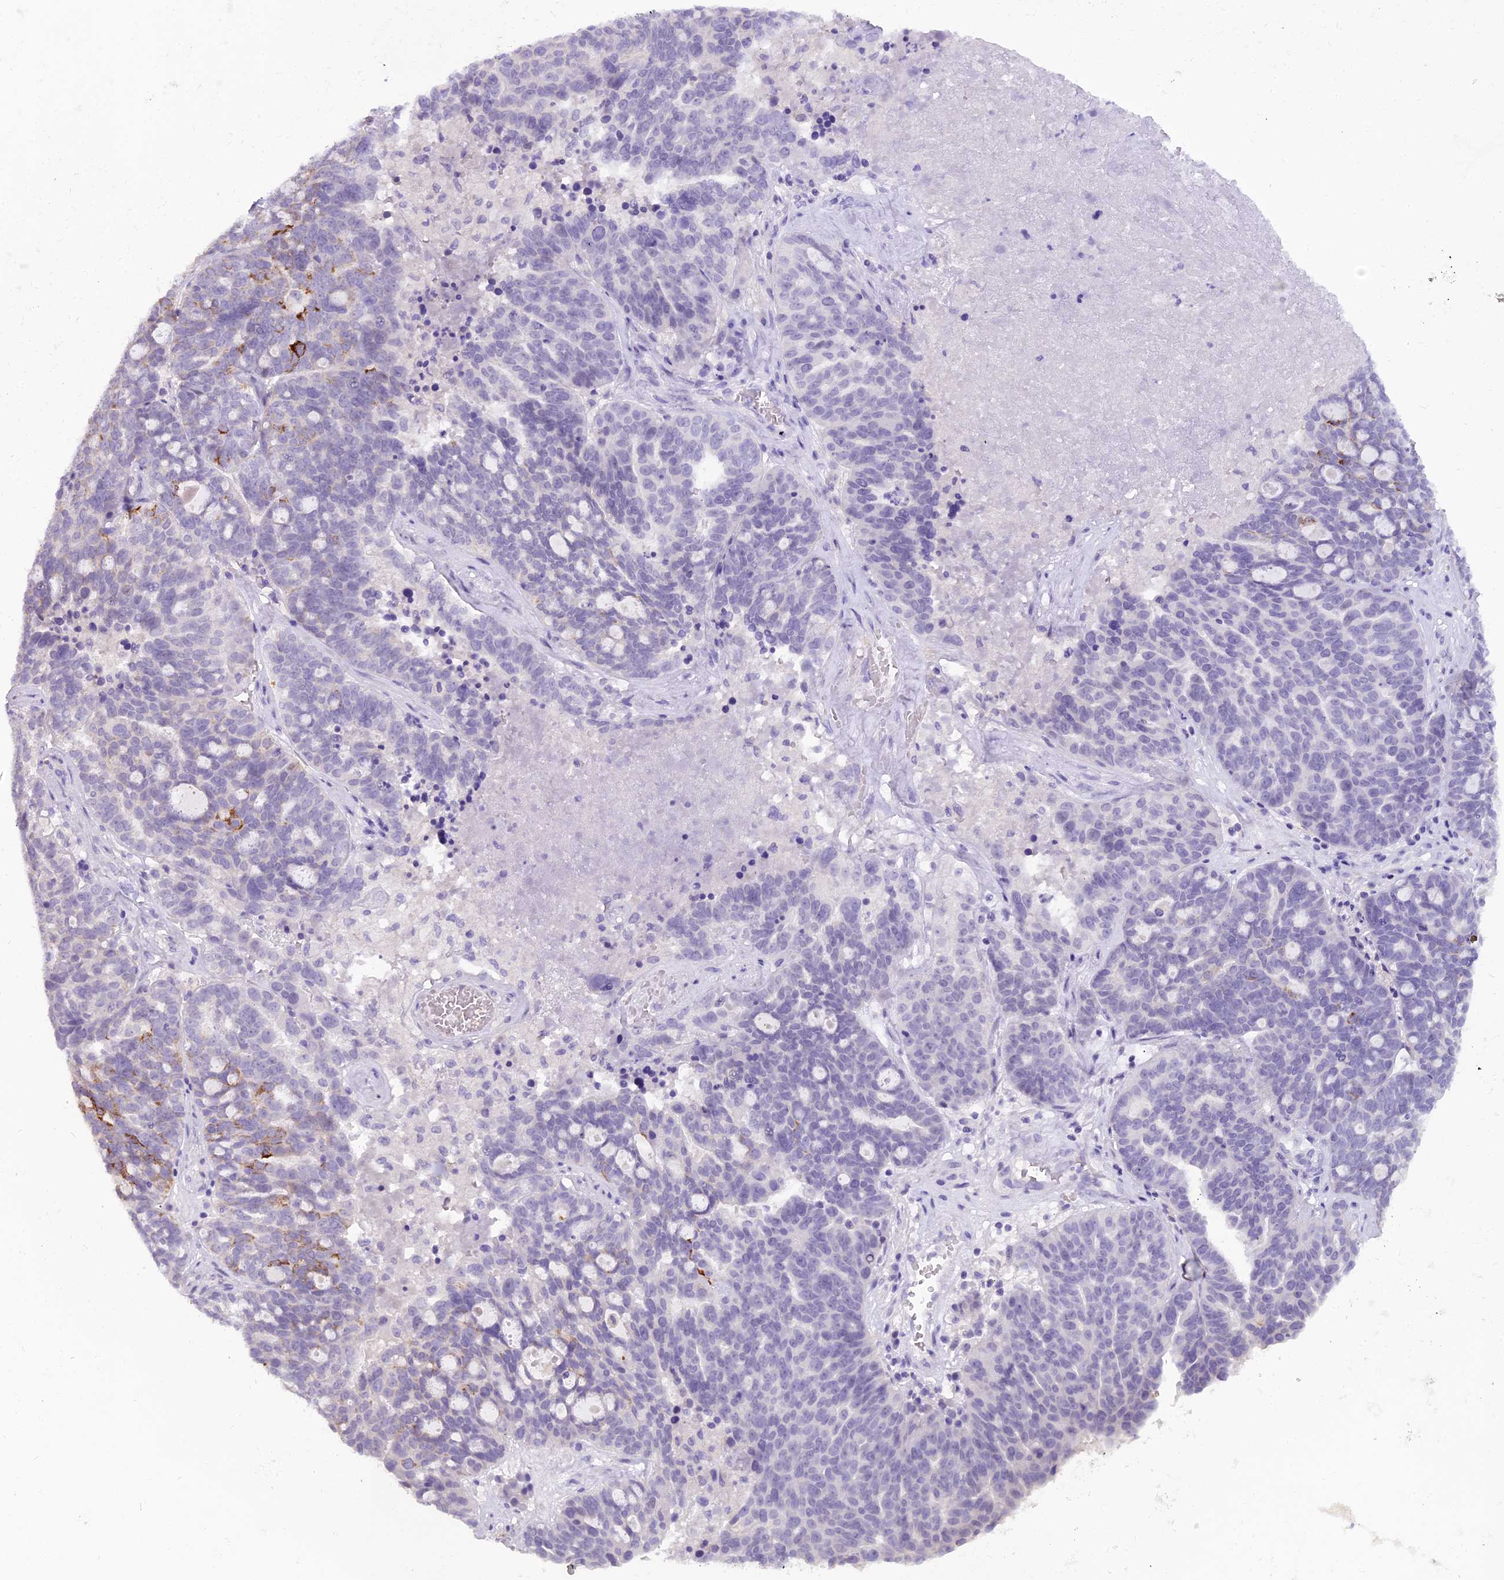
{"staining": {"intensity": "negative", "quantity": "none", "location": "none"}, "tissue": "ovarian cancer", "cell_type": "Tumor cells", "image_type": "cancer", "snomed": [{"axis": "morphology", "description": "Cystadenocarcinoma, serous, NOS"}, {"axis": "topography", "description": "Ovary"}], "caption": "Protein analysis of ovarian cancer exhibits no significant staining in tumor cells.", "gene": "OSTN", "patient": {"sex": "female", "age": 59}}